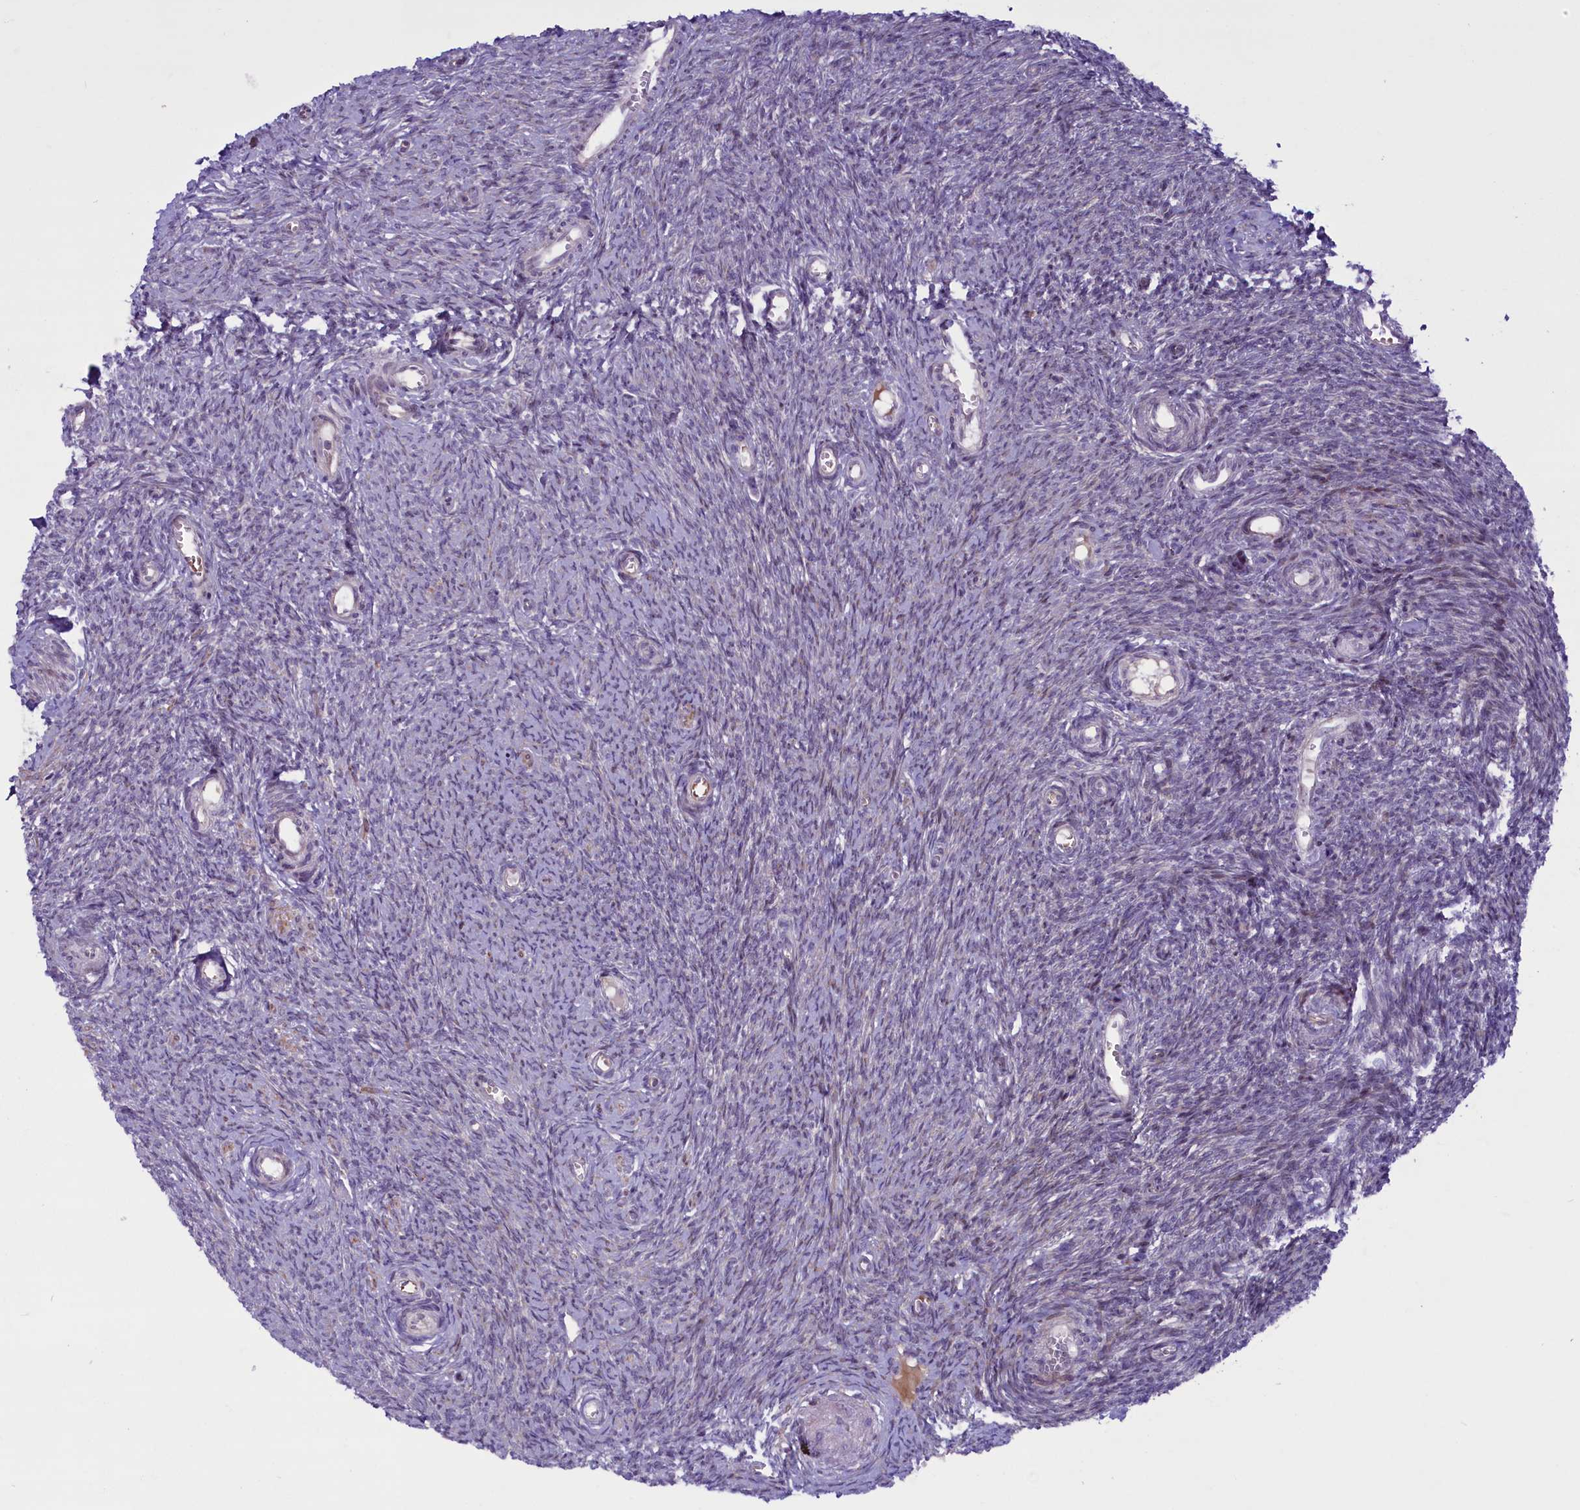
{"staining": {"intensity": "weak", "quantity": "25%-75%", "location": "cytoplasmic/membranous"}, "tissue": "ovary", "cell_type": "Follicle cells", "image_type": "normal", "snomed": [{"axis": "morphology", "description": "Normal tissue, NOS"}, {"axis": "topography", "description": "Ovary"}], "caption": "High-power microscopy captured an immunohistochemistry micrograph of normal ovary, revealing weak cytoplasmic/membranous expression in about 25%-75% of follicle cells.", "gene": "MIEF2", "patient": {"sex": "female", "age": 44}}